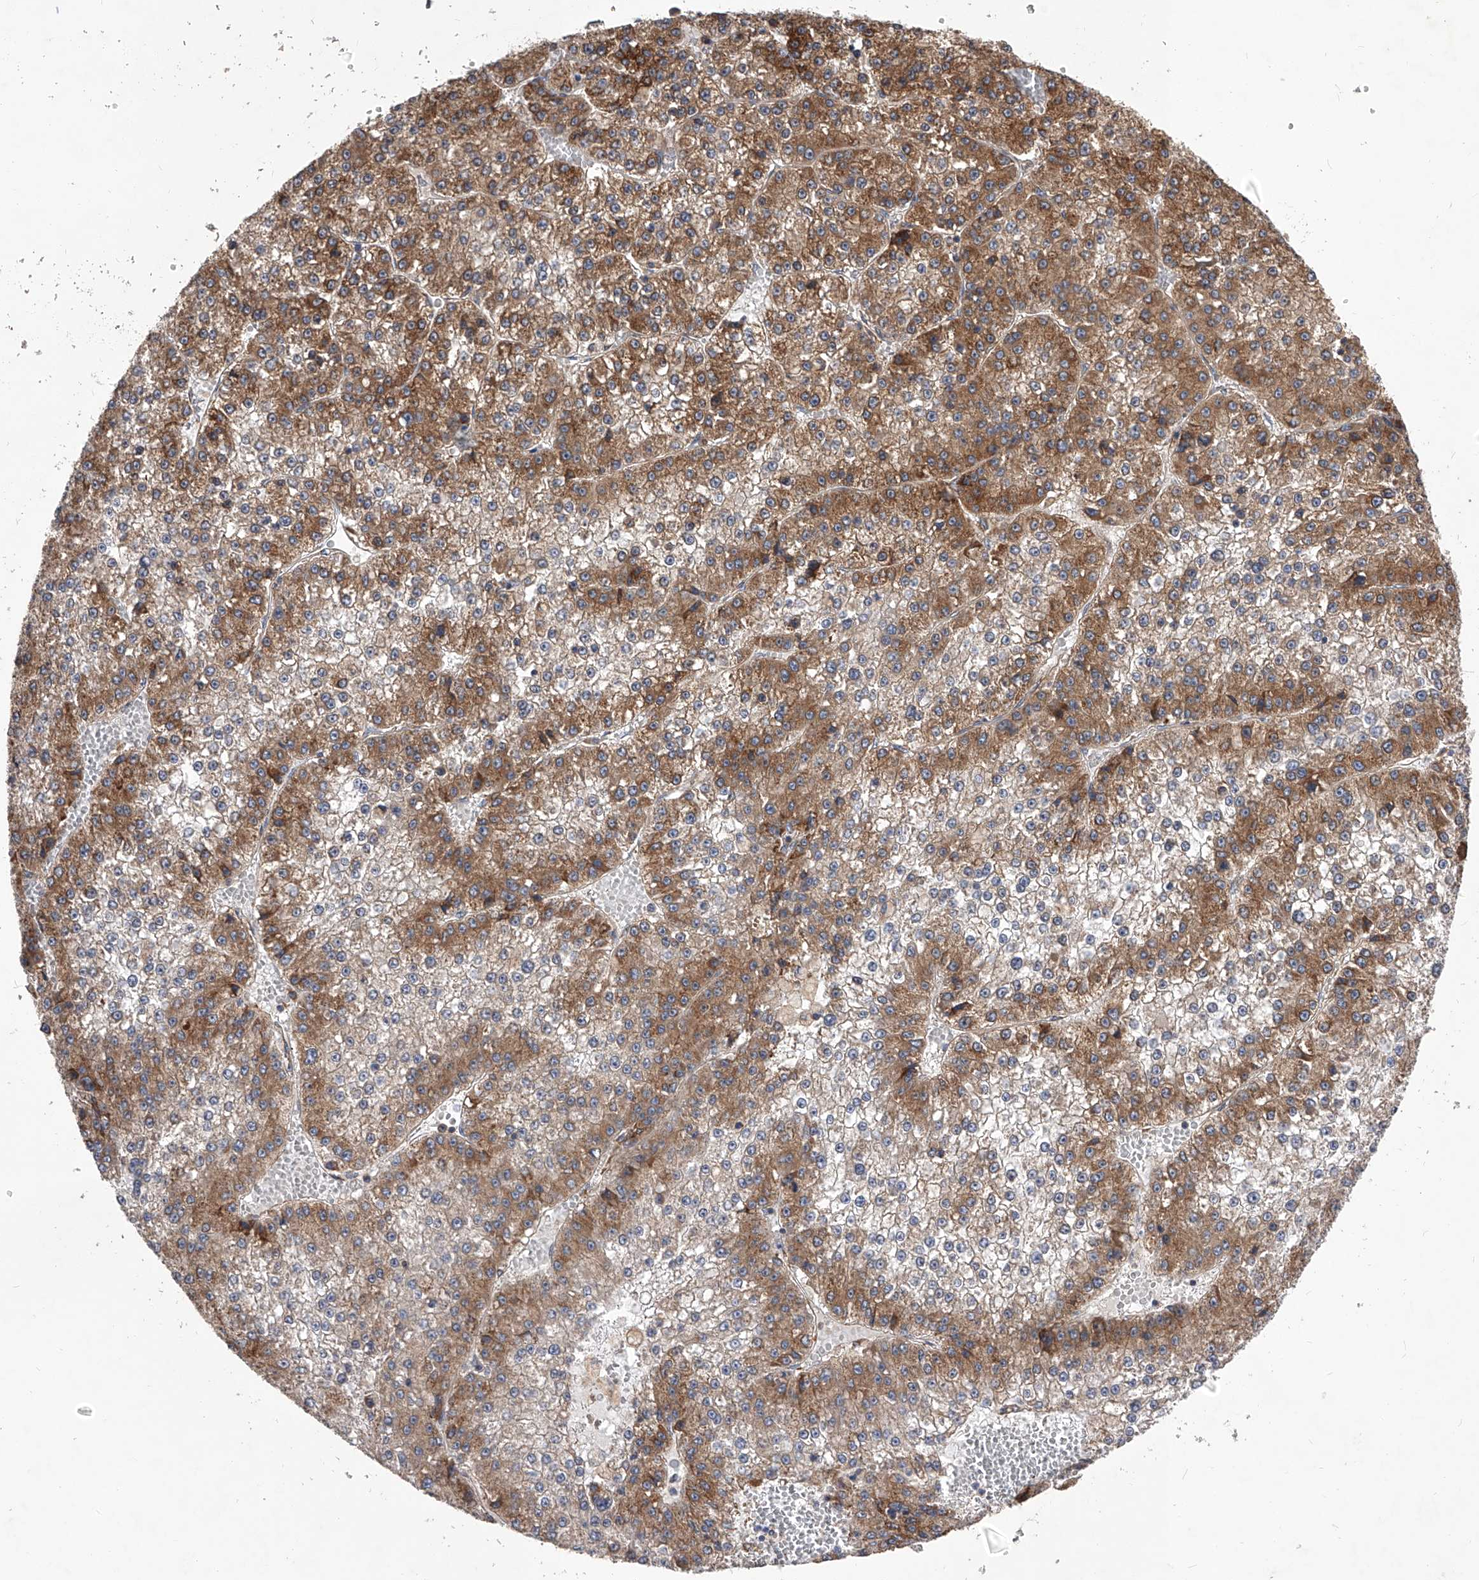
{"staining": {"intensity": "moderate", "quantity": ">75%", "location": "cytoplasmic/membranous"}, "tissue": "liver cancer", "cell_type": "Tumor cells", "image_type": "cancer", "snomed": [{"axis": "morphology", "description": "Carcinoma, Hepatocellular, NOS"}, {"axis": "topography", "description": "Liver"}], "caption": "DAB immunohistochemical staining of liver cancer (hepatocellular carcinoma) exhibits moderate cytoplasmic/membranous protein expression in about >75% of tumor cells.", "gene": "CFAP410", "patient": {"sex": "female", "age": 73}}